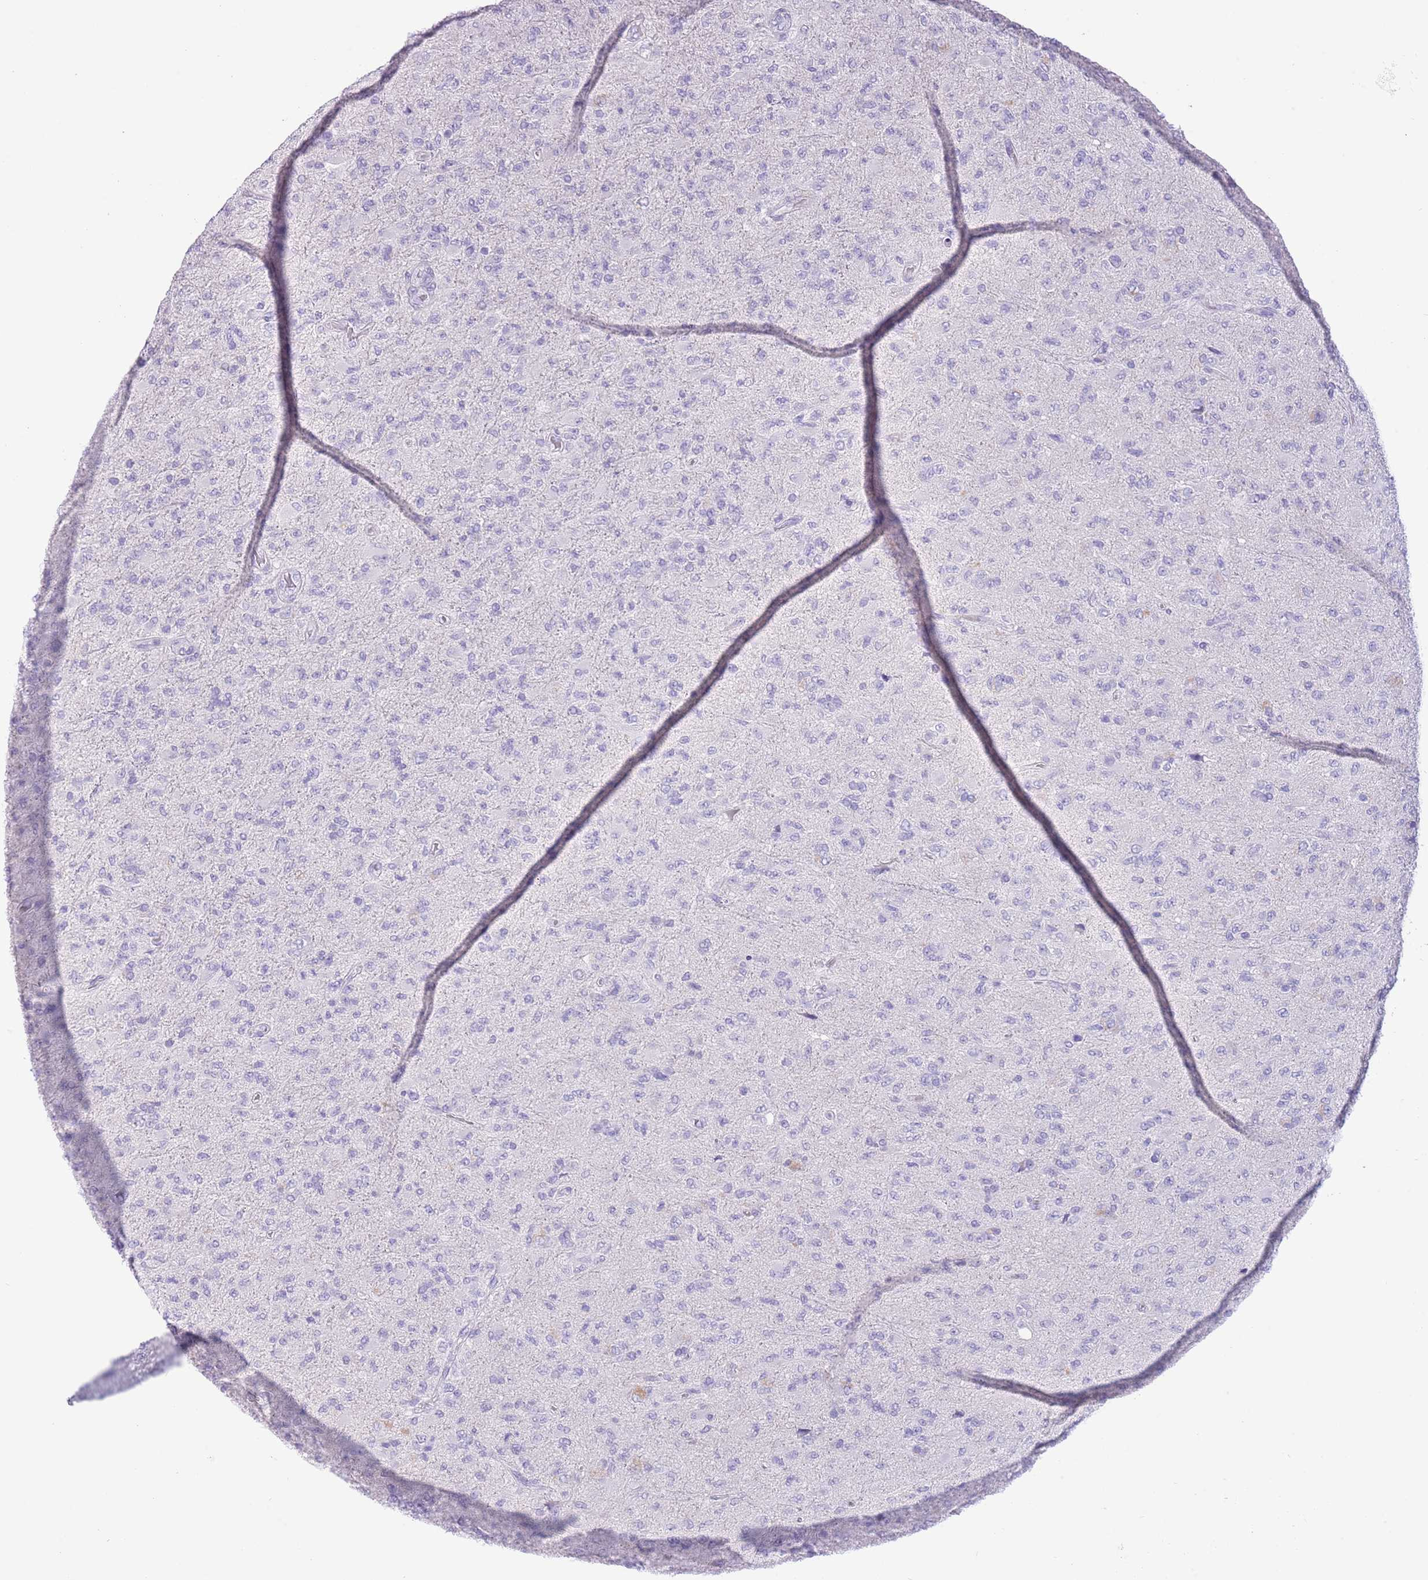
{"staining": {"intensity": "negative", "quantity": "none", "location": "none"}, "tissue": "glioma", "cell_type": "Tumor cells", "image_type": "cancer", "snomed": [{"axis": "morphology", "description": "Glioma, malignant, Low grade"}, {"axis": "topography", "description": "Brain"}], "caption": "Tumor cells show no significant protein positivity in glioma.", "gene": "TOX2", "patient": {"sex": "male", "age": 65}}